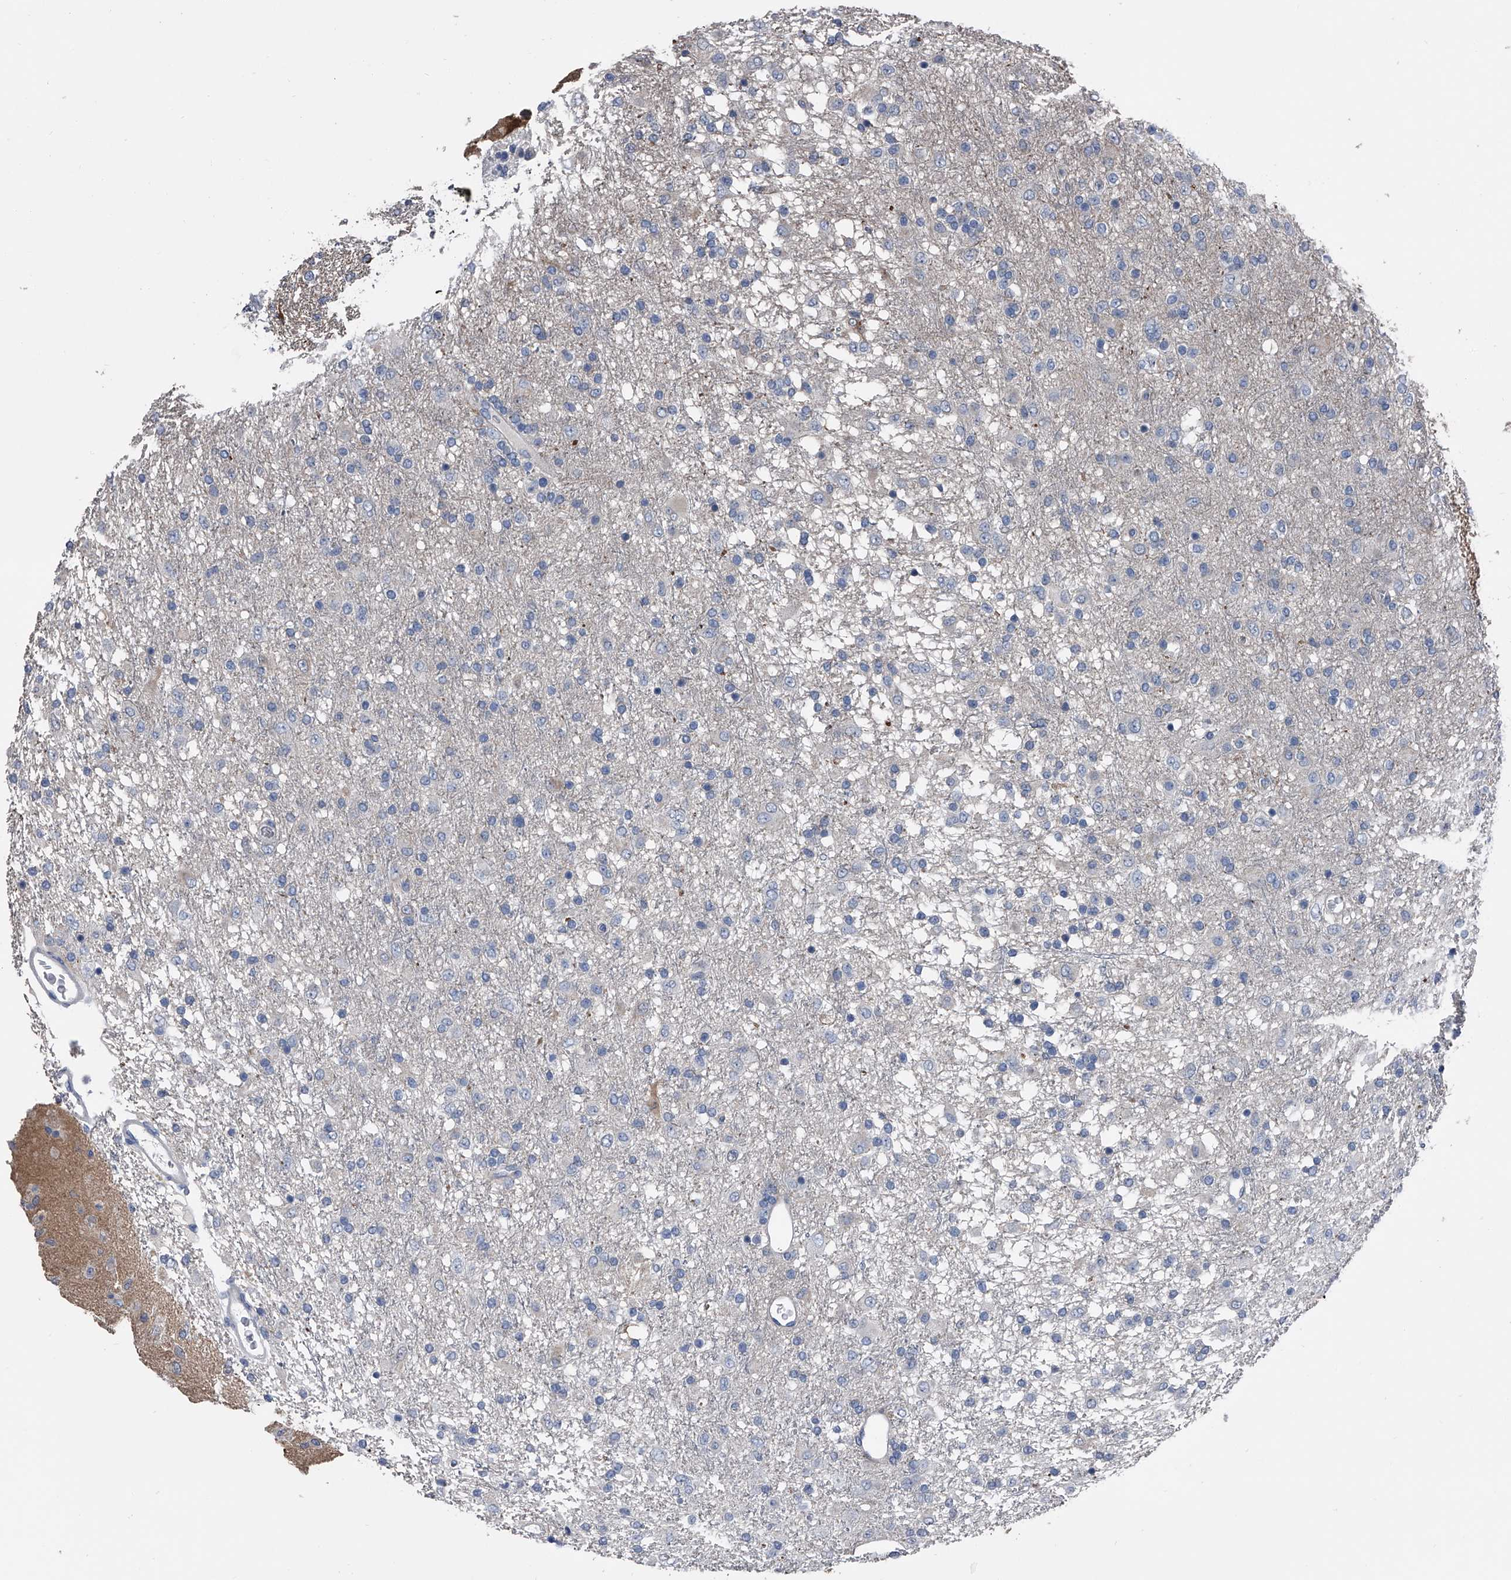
{"staining": {"intensity": "negative", "quantity": "none", "location": "none"}, "tissue": "glioma", "cell_type": "Tumor cells", "image_type": "cancer", "snomed": [{"axis": "morphology", "description": "Glioma, malignant, Low grade"}, {"axis": "topography", "description": "Brain"}], "caption": "High power microscopy image of an immunohistochemistry (IHC) photomicrograph of malignant glioma (low-grade), revealing no significant staining in tumor cells.", "gene": "KIF13A", "patient": {"sex": "male", "age": 65}}